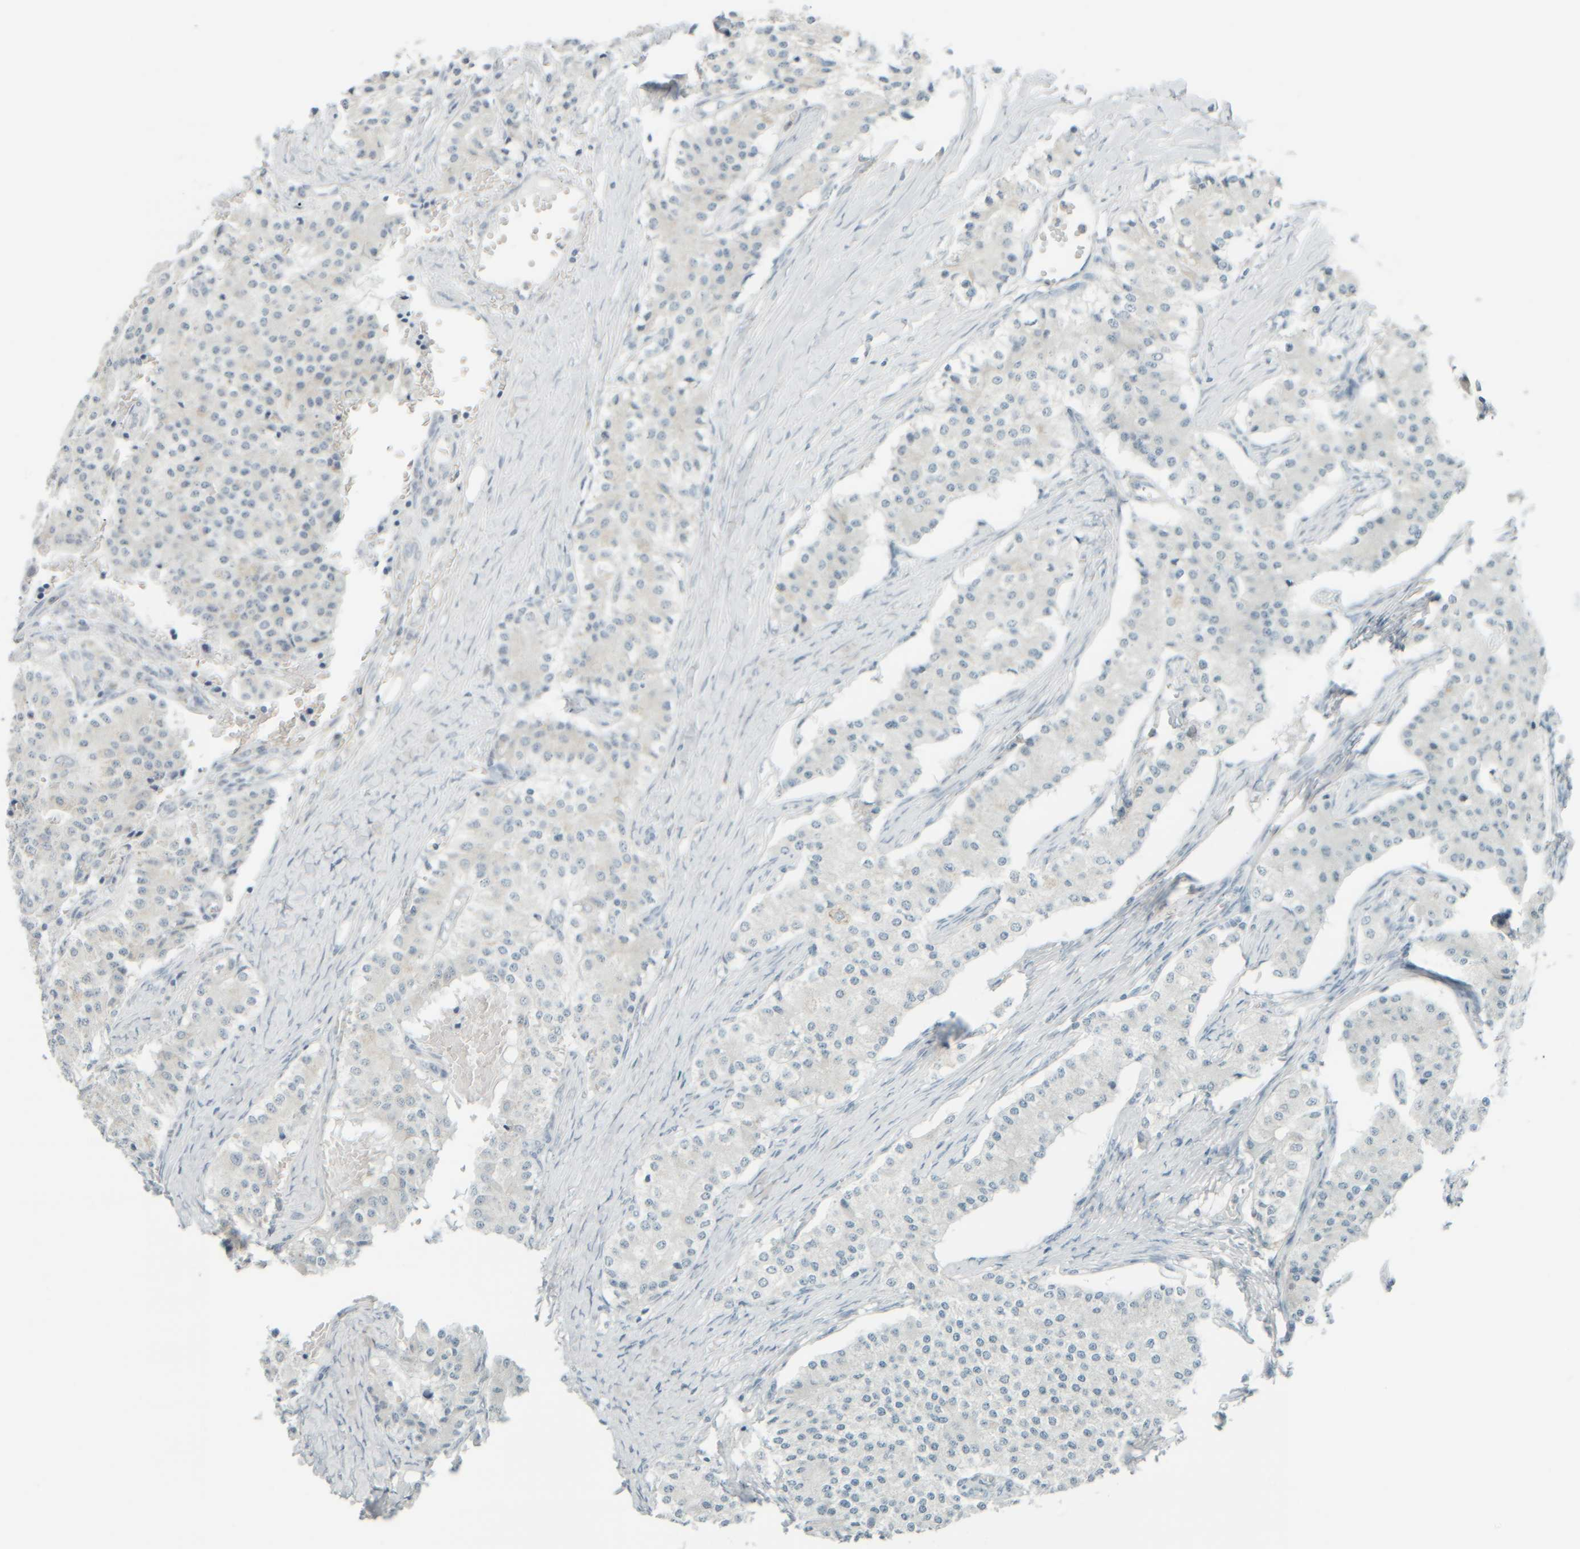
{"staining": {"intensity": "negative", "quantity": "none", "location": "none"}, "tissue": "carcinoid", "cell_type": "Tumor cells", "image_type": "cancer", "snomed": [{"axis": "morphology", "description": "Carcinoid, malignant, NOS"}, {"axis": "topography", "description": "Colon"}], "caption": "The histopathology image reveals no significant staining in tumor cells of carcinoid.", "gene": "PTGES3L-AARSD1", "patient": {"sex": "female", "age": 52}}